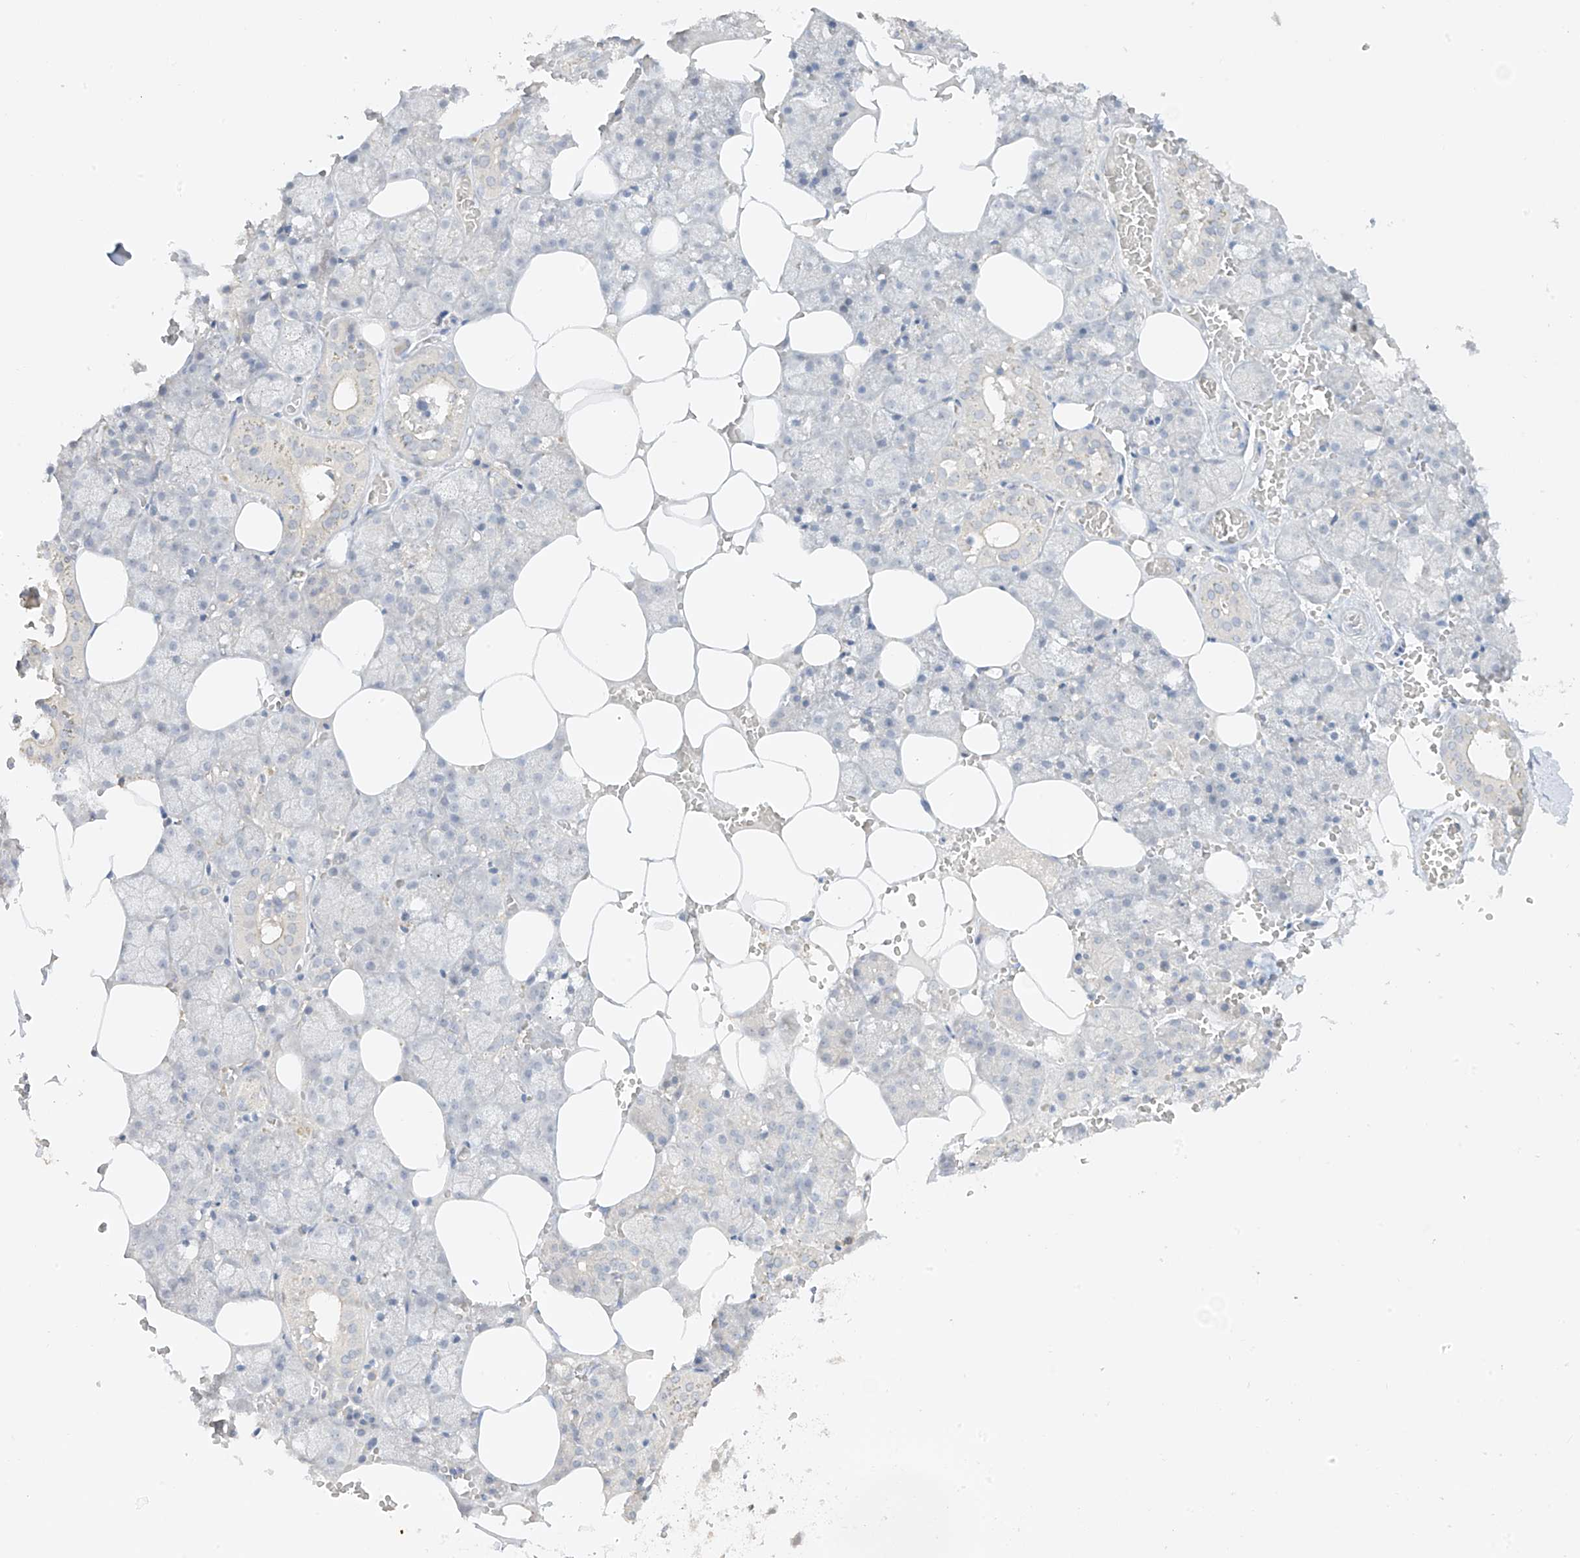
{"staining": {"intensity": "negative", "quantity": "none", "location": "none"}, "tissue": "salivary gland", "cell_type": "Glandular cells", "image_type": "normal", "snomed": [{"axis": "morphology", "description": "Normal tissue, NOS"}, {"axis": "topography", "description": "Salivary gland"}], "caption": "Immunohistochemistry histopathology image of normal salivary gland stained for a protein (brown), which displays no positivity in glandular cells.", "gene": "DCDC2", "patient": {"sex": "male", "age": 62}}